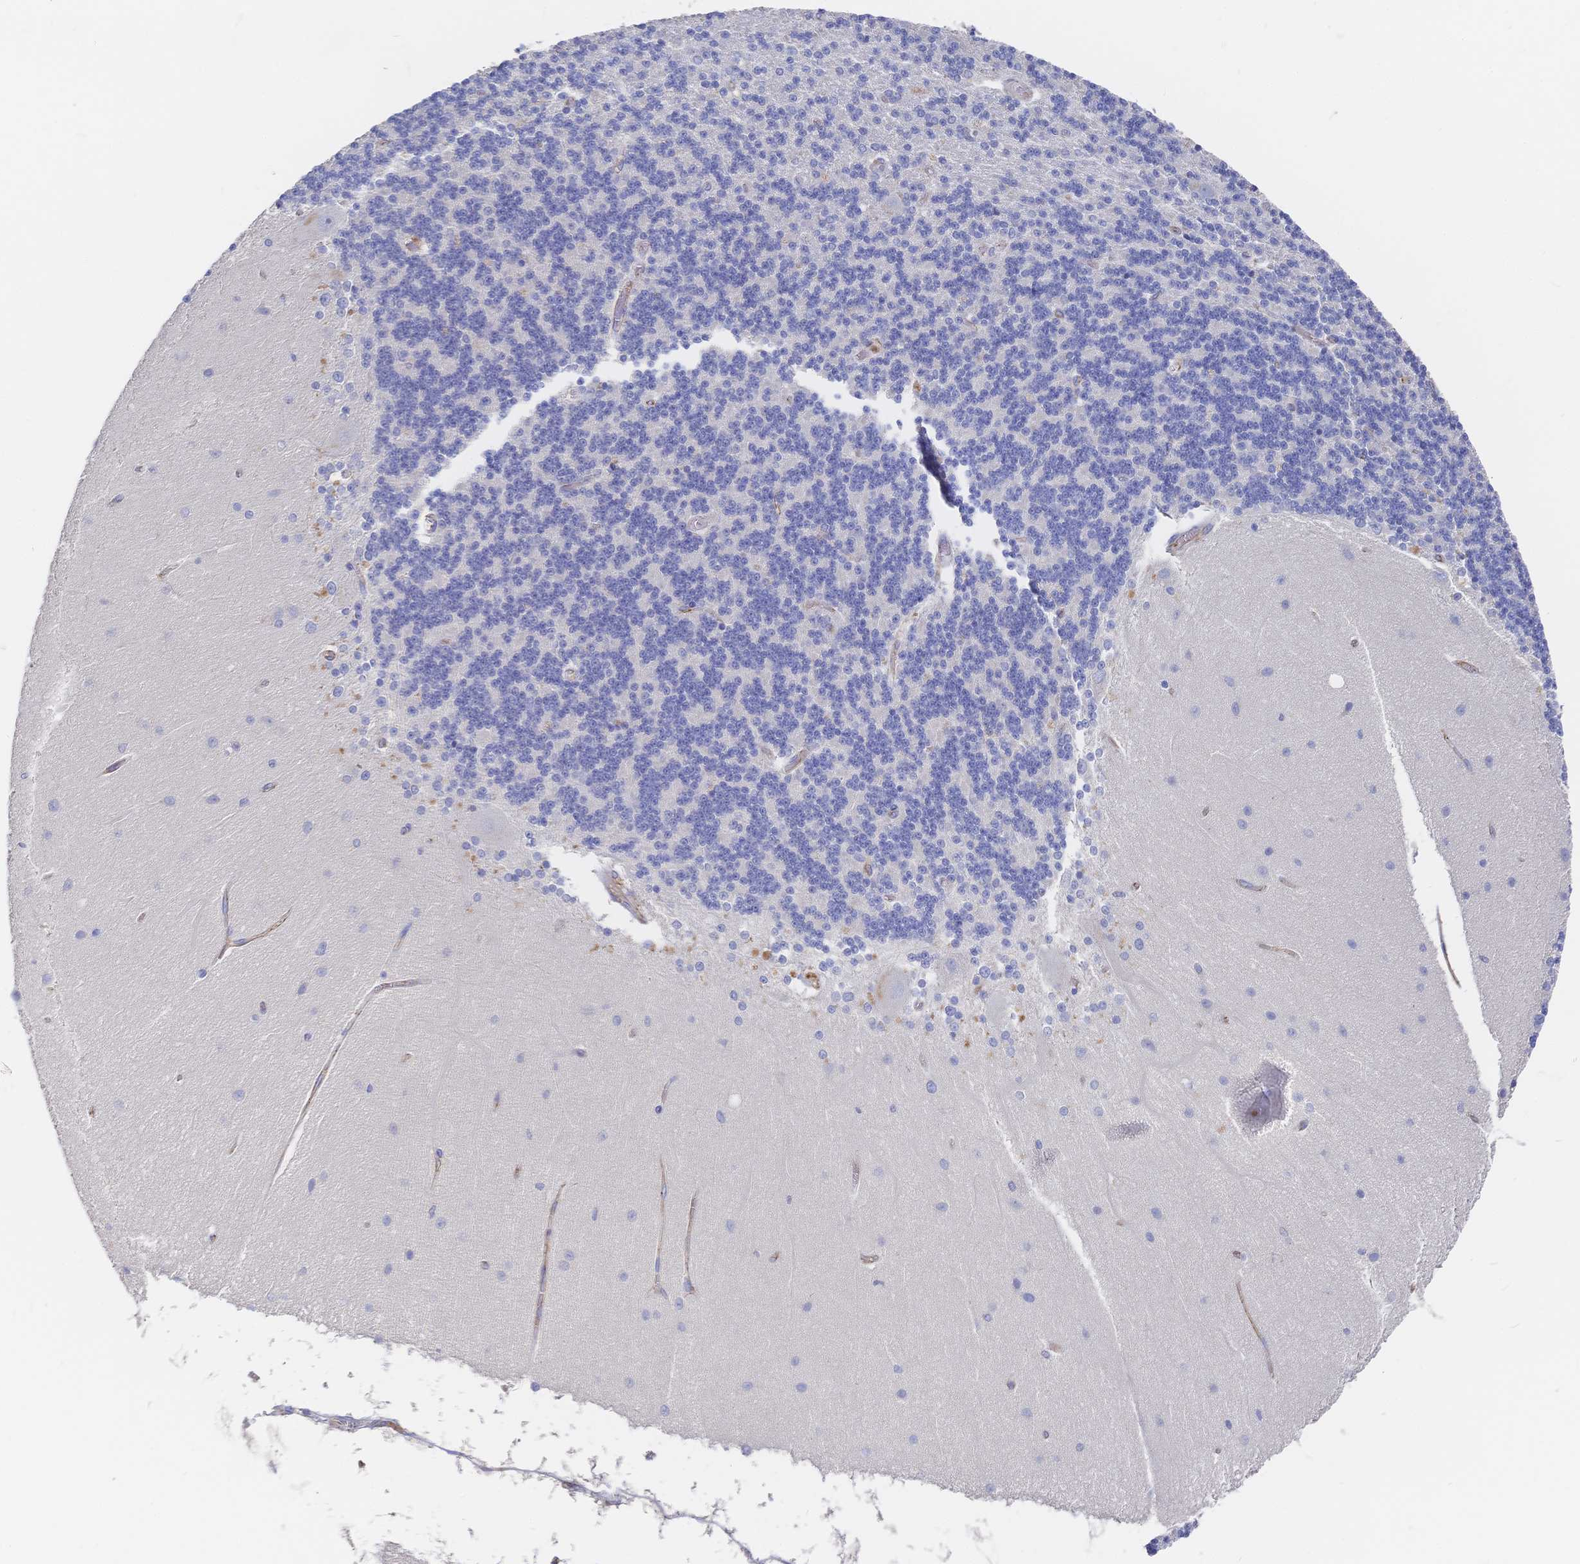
{"staining": {"intensity": "negative", "quantity": "none", "location": "none"}, "tissue": "cerebellum", "cell_type": "Cells in granular layer", "image_type": "normal", "snomed": [{"axis": "morphology", "description": "Normal tissue, NOS"}, {"axis": "topography", "description": "Cerebellum"}], "caption": "Immunohistochemical staining of normal cerebellum reveals no significant expression in cells in granular layer.", "gene": "F11R", "patient": {"sex": "female", "age": 54}}